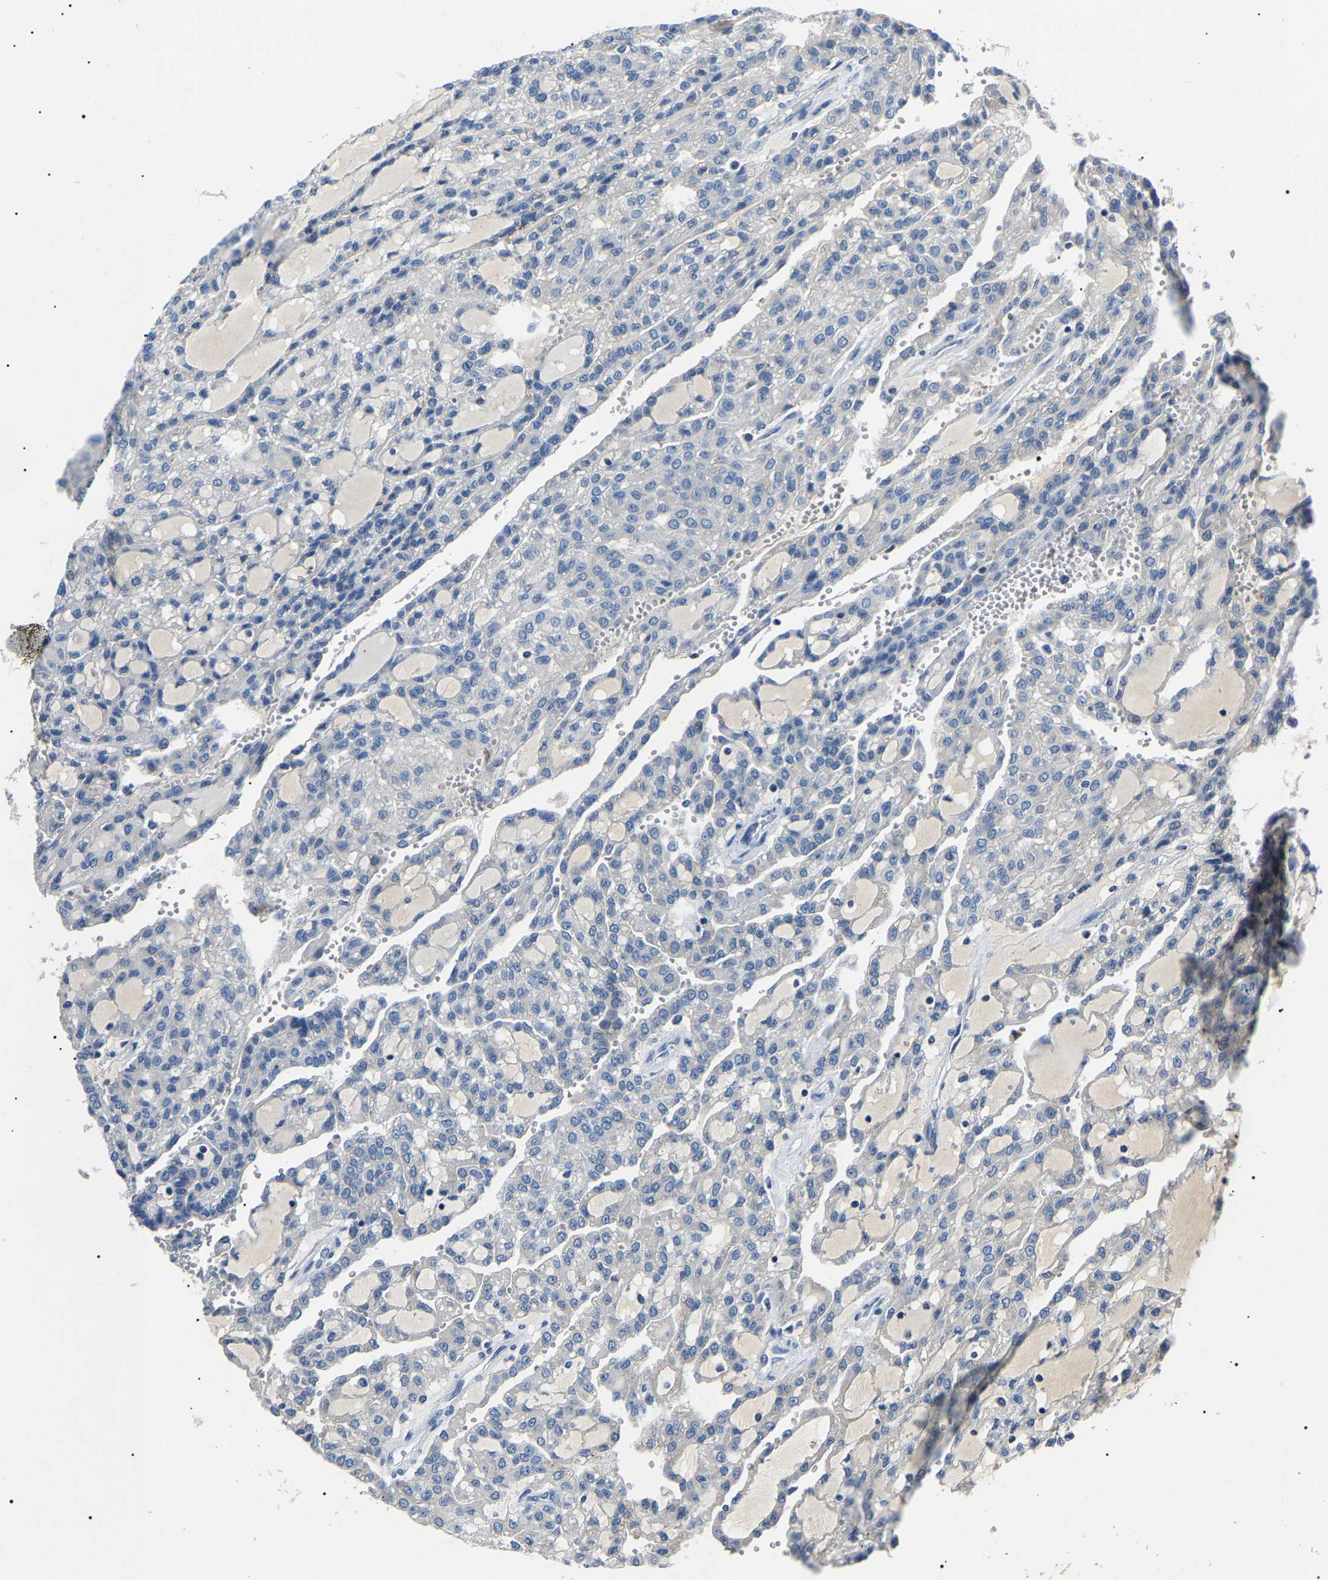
{"staining": {"intensity": "negative", "quantity": "none", "location": "none"}, "tissue": "renal cancer", "cell_type": "Tumor cells", "image_type": "cancer", "snomed": [{"axis": "morphology", "description": "Adenocarcinoma, NOS"}, {"axis": "topography", "description": "Kidney"}], "caption": "Immunohistochemistry (IHC) image of neoplastic tissue: renal adenocarcinoma stained with DAB (3,3'-diaminobenzidine) exhibits no significant protein positivity in tumor cells.", "gene": "KLK15", "patient": {"sex": "male", "age": 63}}